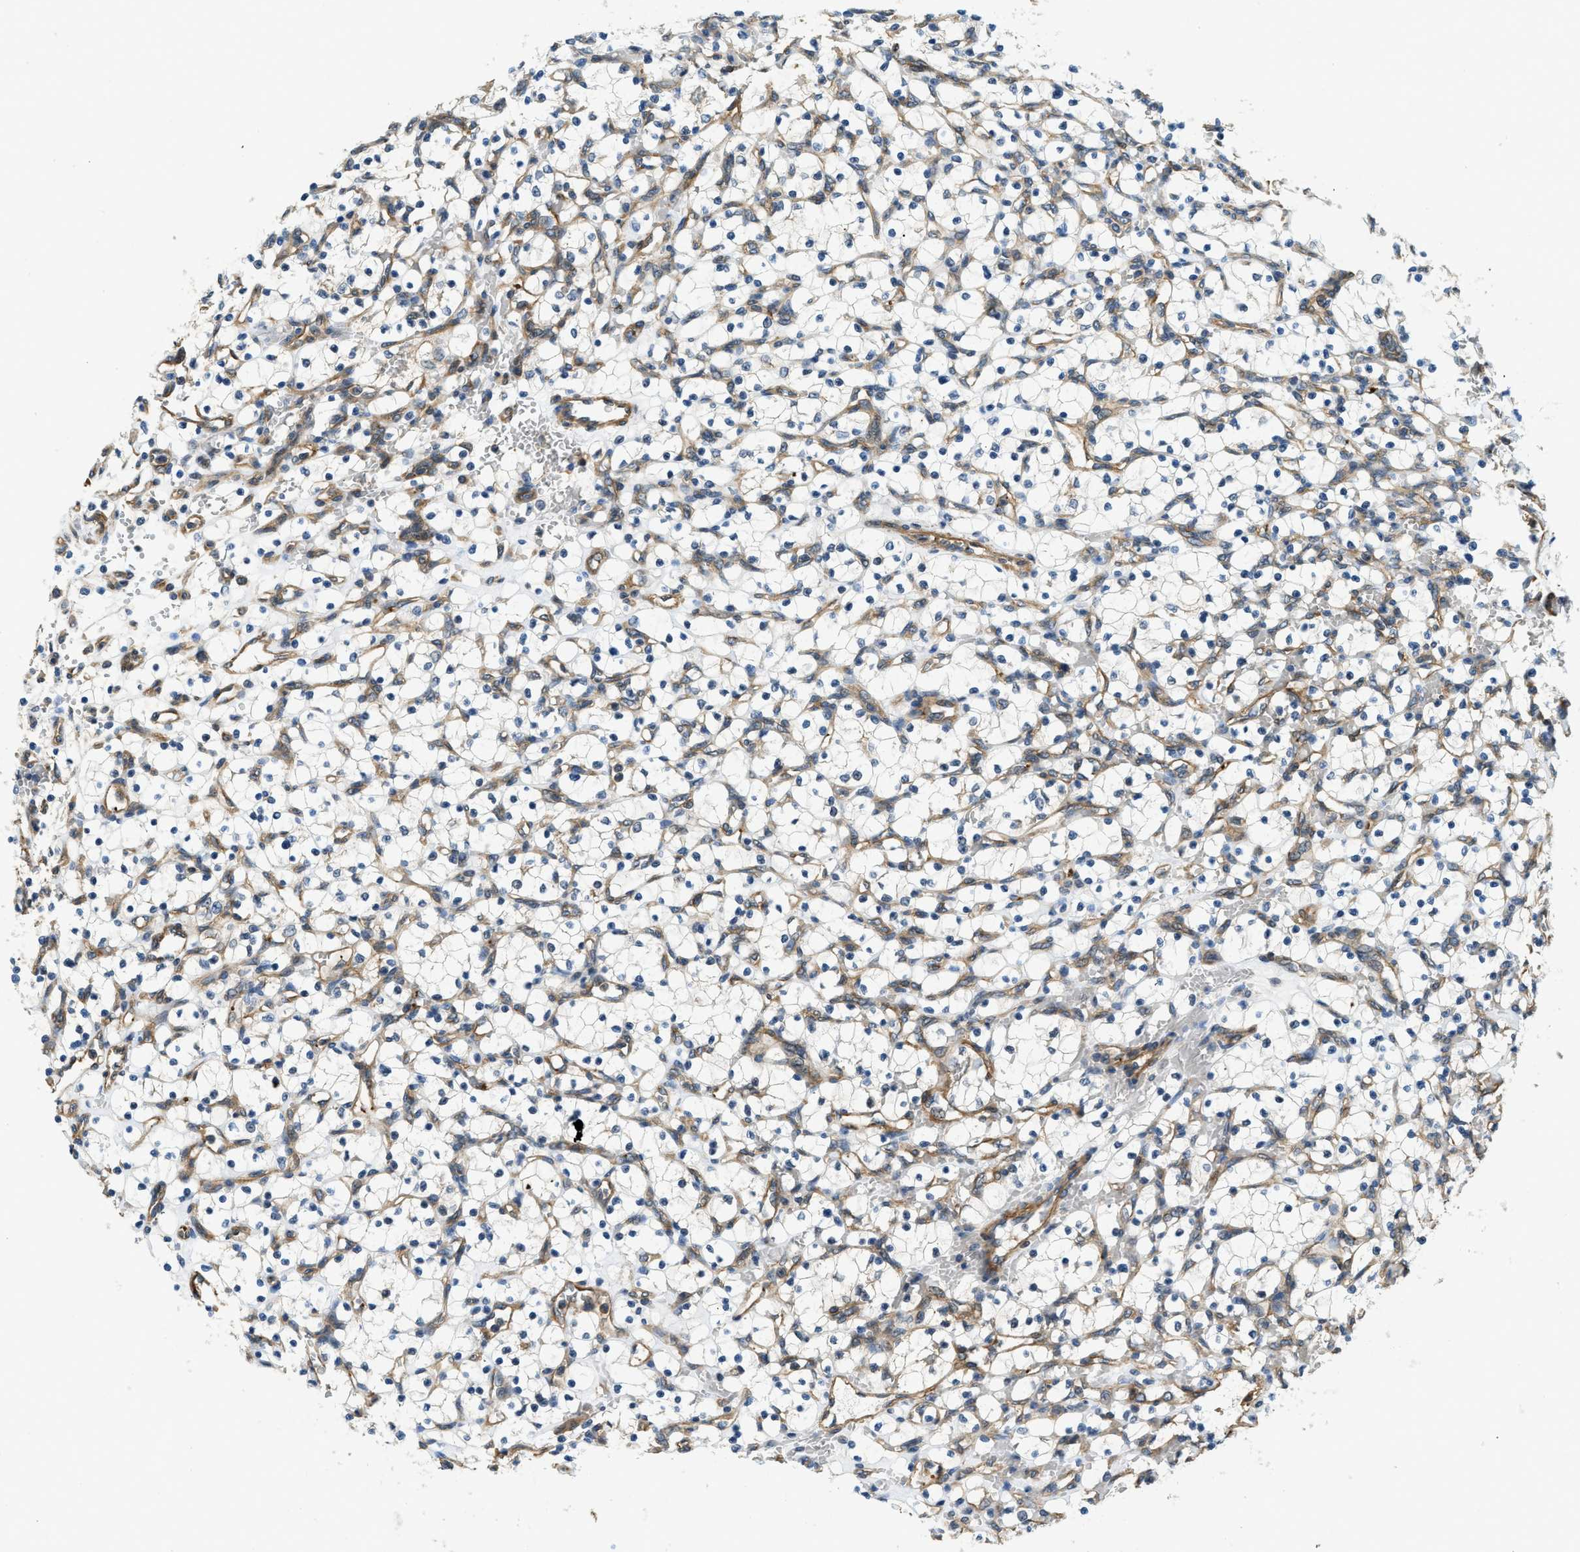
{"staining": {"intensity": "negative", "quantity": "none", "location": "none"}, "tissue": "renal cancer", "cell_type": "Tumor cells", "image_type": "cancer", "snomed": [{"axis": "morphology", "description": "Adenocarcinoma, NOS"}, {"axis": "topography", "description": "Kidney"}], "caption": "An image of human renal adenocarcinoma is negative for staining in tumor cells.", "gene": "CGN", "patient": {"sex": "female", "age": 69}}